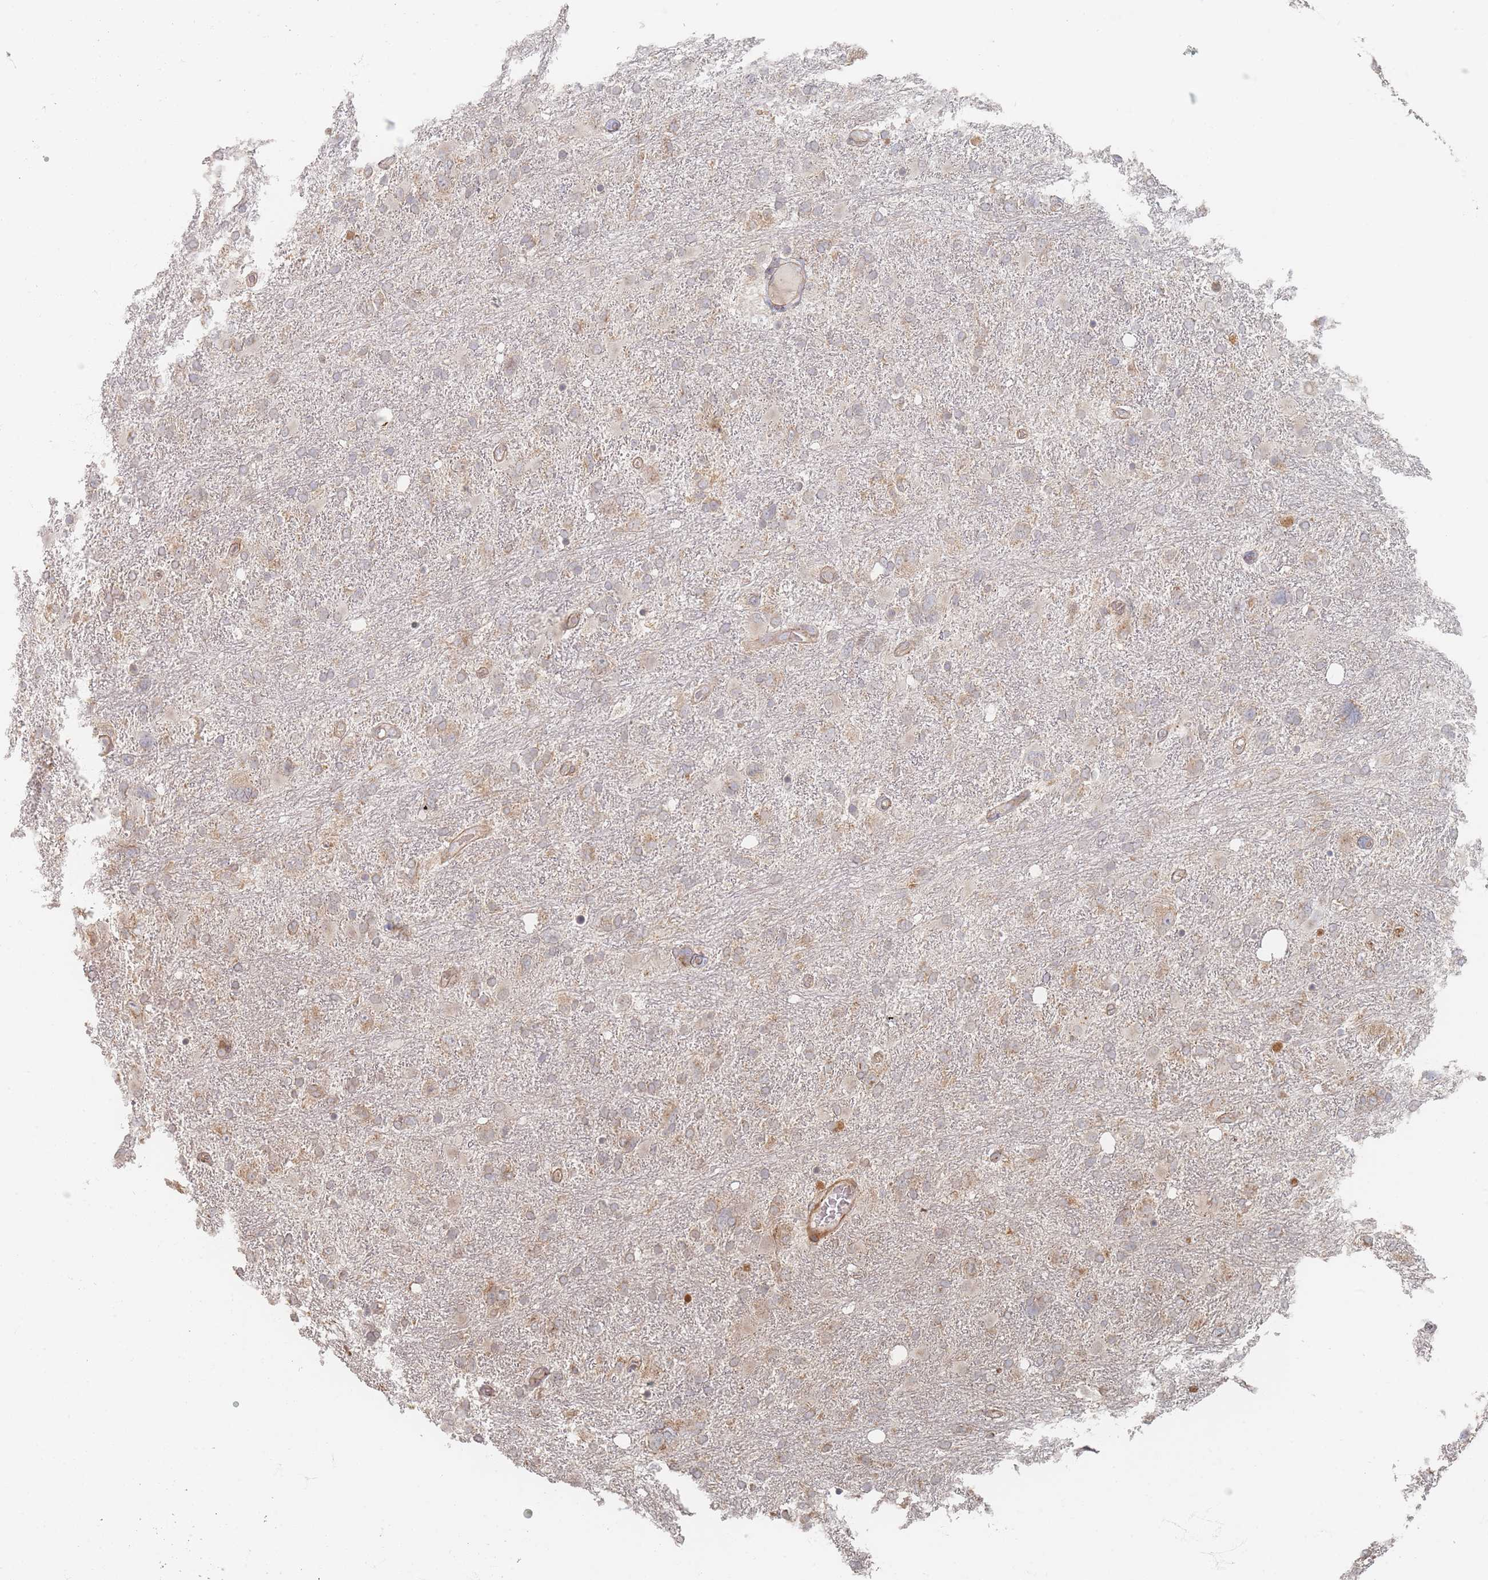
{"staining": {"intensity": "weak", "quantity": ">75%", "location": "cytoplasmic/membranous"}, "tissue": "glioma", "cell_type": "Tumor cells", "image_type": "cancer", "snomed": [{"axis": "morphology", "description": "Glioma, malignant, High grade"}, {"axis": "topography", "description": "Brain"}], "caption": "Glioma was stained to show a protein in brown. There is low levels of weak cytoplasmic/membranous expression in approximately >75% of tumor cells. The protein is stained brown, and the nuclei are stained in blue (DAB IHC with brightfield microscopy, high magnification).", "gene": "GLE1", "patient": {"sex": "male", "age": 61}}